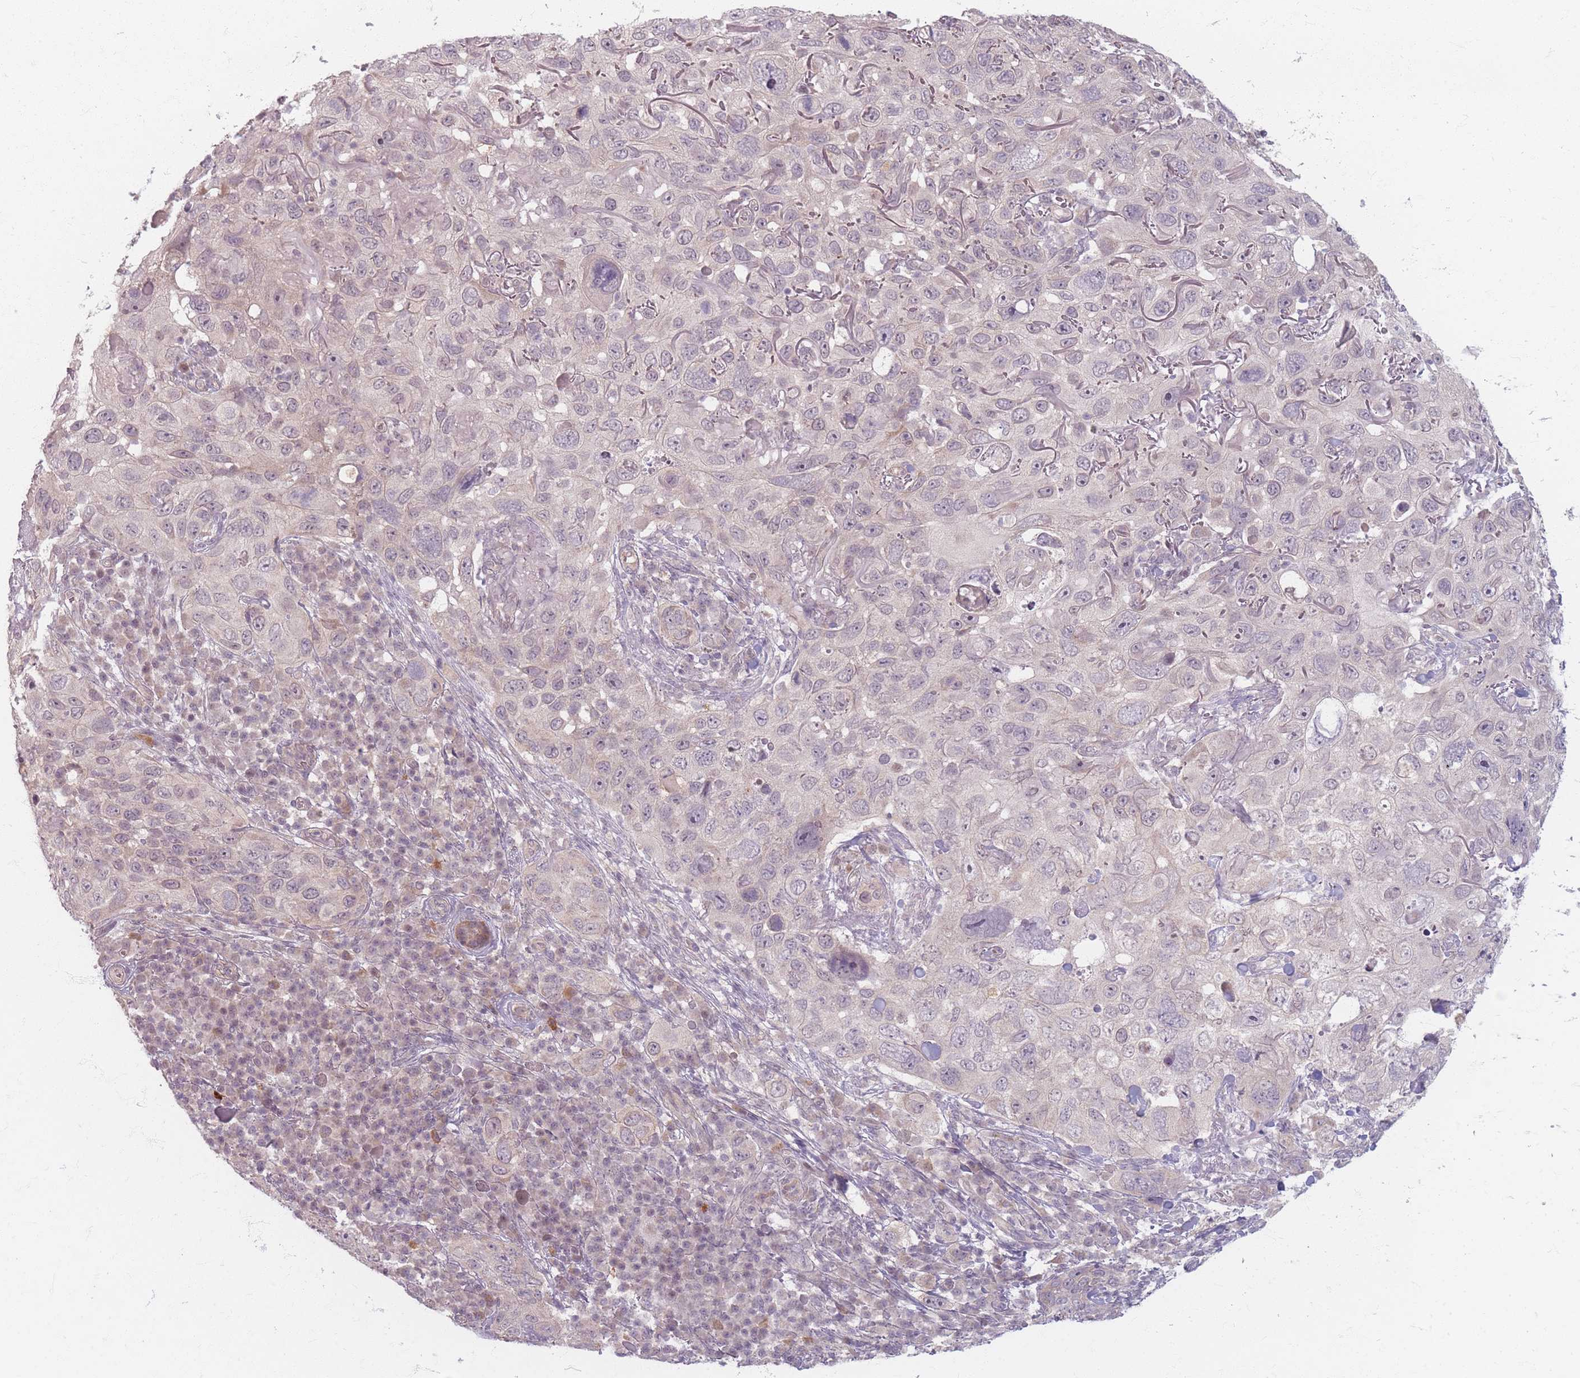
{"staining": {"intensity": "negative", "quantity": "none", "location": "none"}, "tissue": "skin cancer", "cell_type": "Tumor cells", "image_type": "cancer", "snomed": [{"axis": "morphology", "description": "Squamous cell carcinoma in situ, NOS"}, {"axis": "morphology", "description": "Squamous cell carcinoma, NOS"}, {"axis": "topography", "description": "Skin"}], "caption": "Immunohistochemistry (IHC) of squamous cell carcinoma in situ (skin) exhibits no expression in tumor cells.", "gene": "GABRA6", "patient": {"sex": "male", "age": 93}}